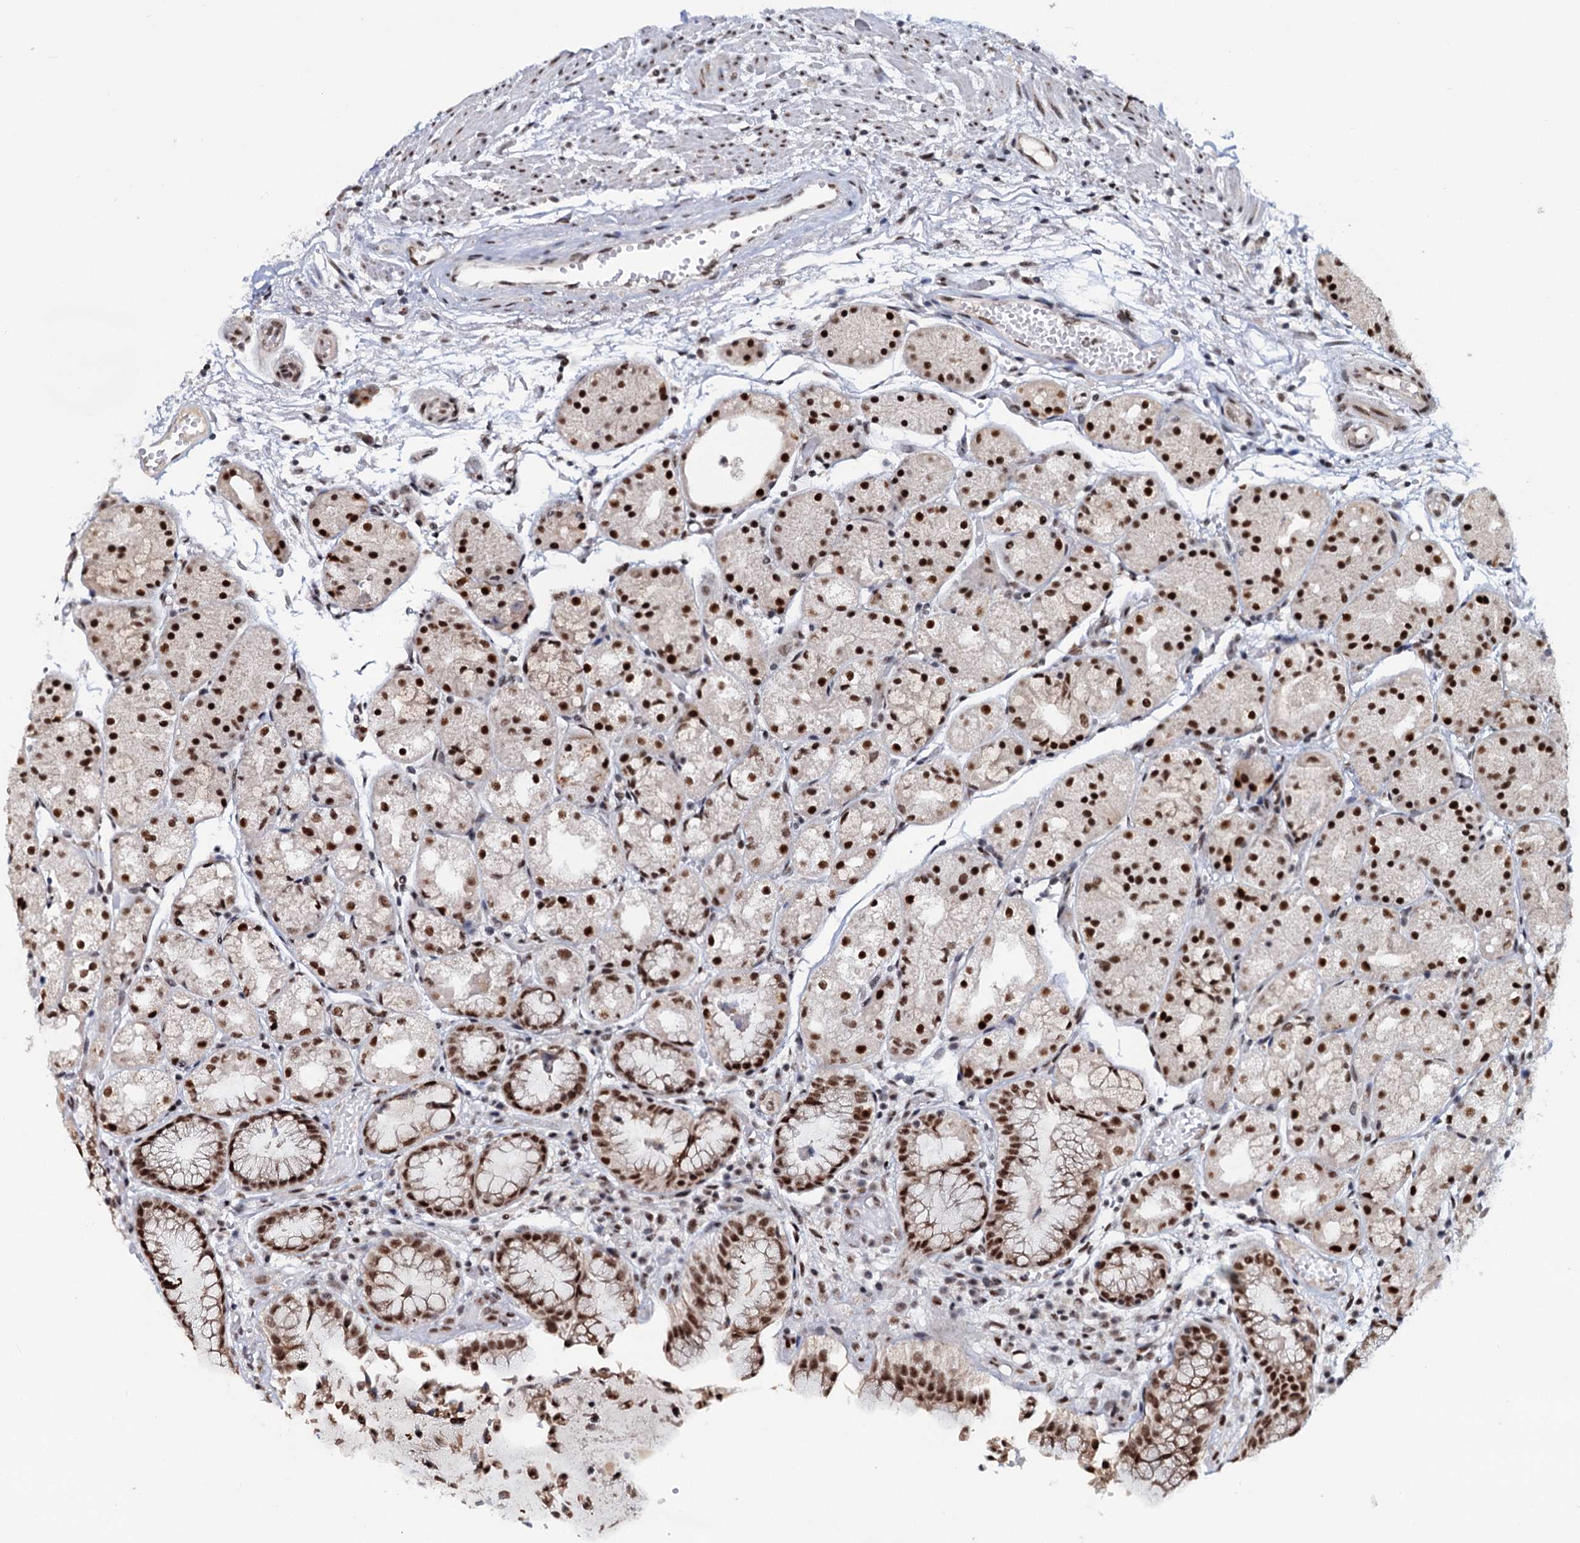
{"staining": {"intensity": "strong", "quantity": ">75%", "location": "cytoplasmic/membranous,nuclear"}, "tissue": "stomach", "cell_type": "Glandular cells", "image_type": "normal", "snomed": [{"axis": "morphology", "description": "Normal tissue, NOS"}, {"axis": "topography", "description": "Stomach, upper"}], "caption": "A micrograph of human stomach stained for a protein demonstrates strong cytoplasmic/membranous,nuclear brown staining in glandular cells. (Brightfield microscopy of DAB IHC at high magnification).", "gene": "WBP4", "patient": {"sex": "male", "age": 72}}